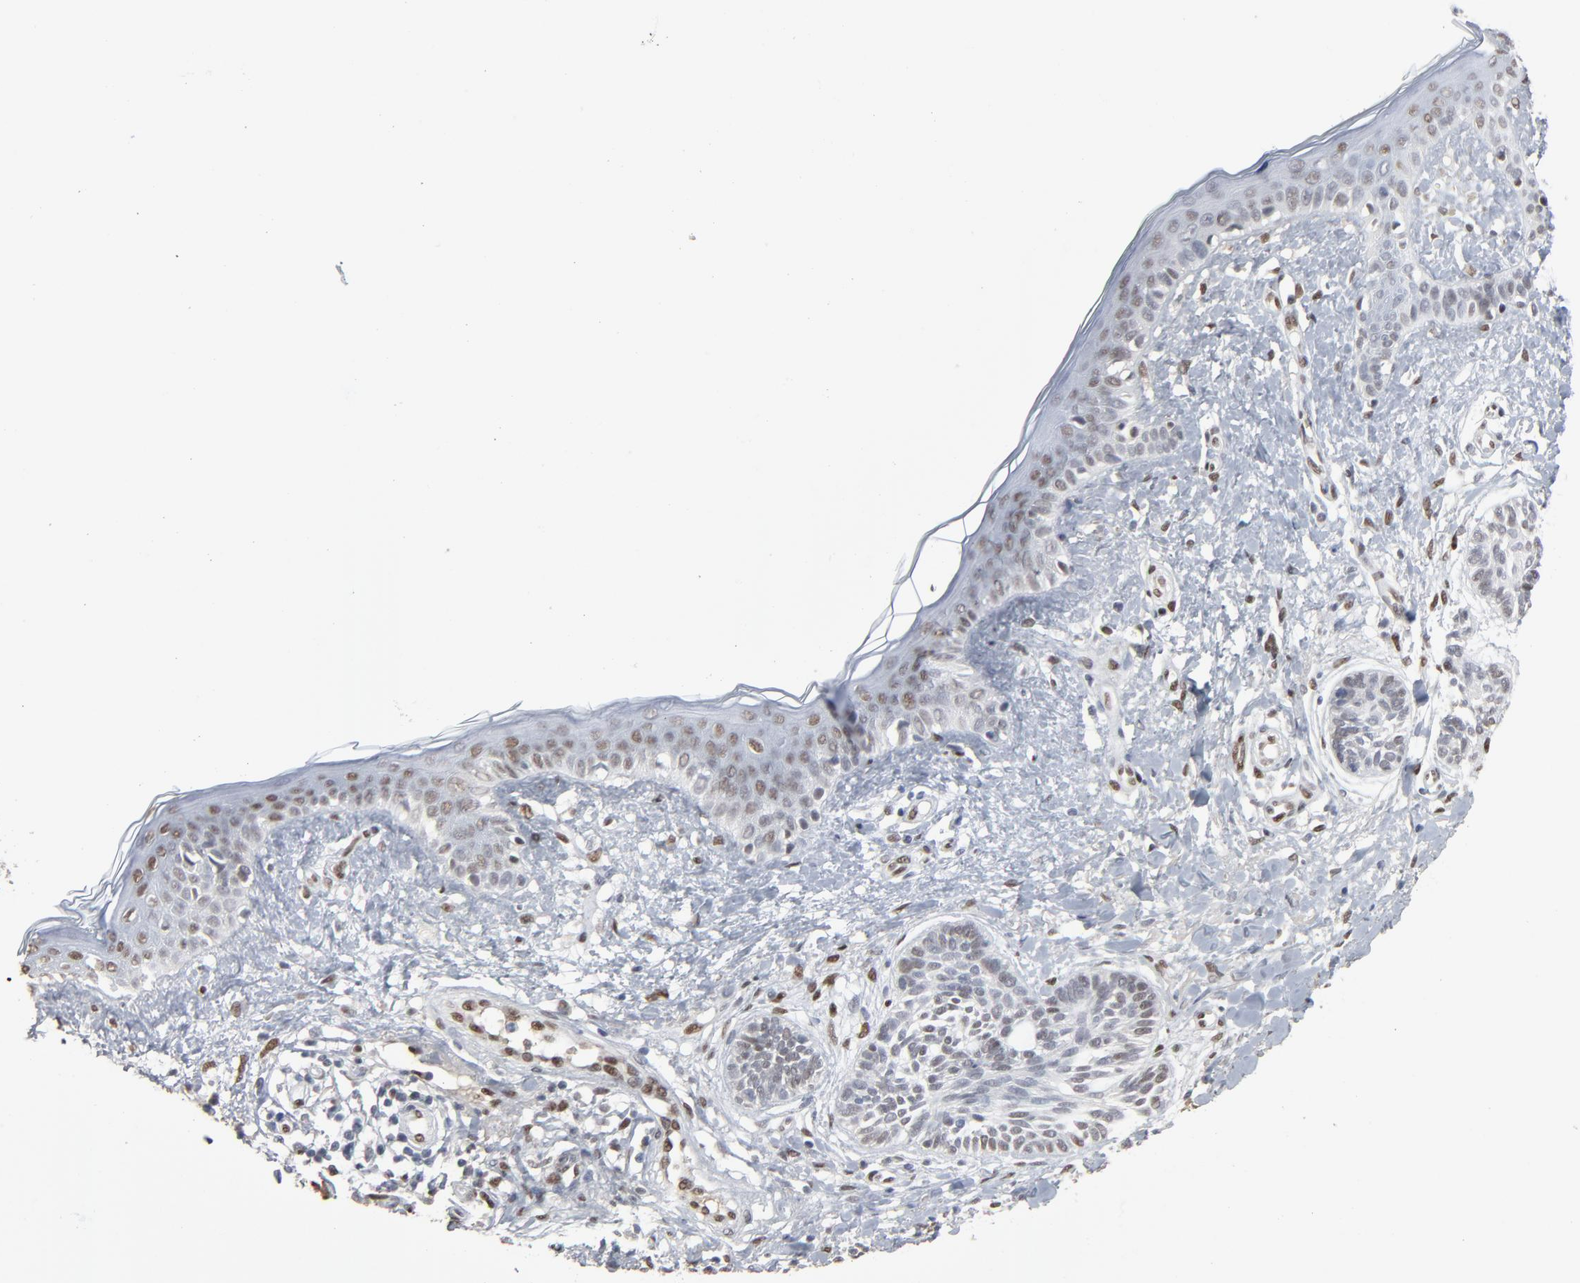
{"staining": {"intensity": "negative", "quantity": "none", "location": "none"}, "tissue": "skin cancer", "cell_type": "Tumor cells", "image_type": "cancer", "snomed": [{"axis": "morphology", "description": "Normal tissue, NOS"}, {"axis": "morphology", "description": "Basal cell carcinoma"}, {"axis": "topography", "description": "Skin"}], "caption": "DAB (3,3'-diaminobenzidine) immunohistochemical staining of human skin cancer (basal cell carcinoma) shows no significant expression in tumor cells.", "gene": "ATF7", "patient": {"sex": "male", "age": 63}}